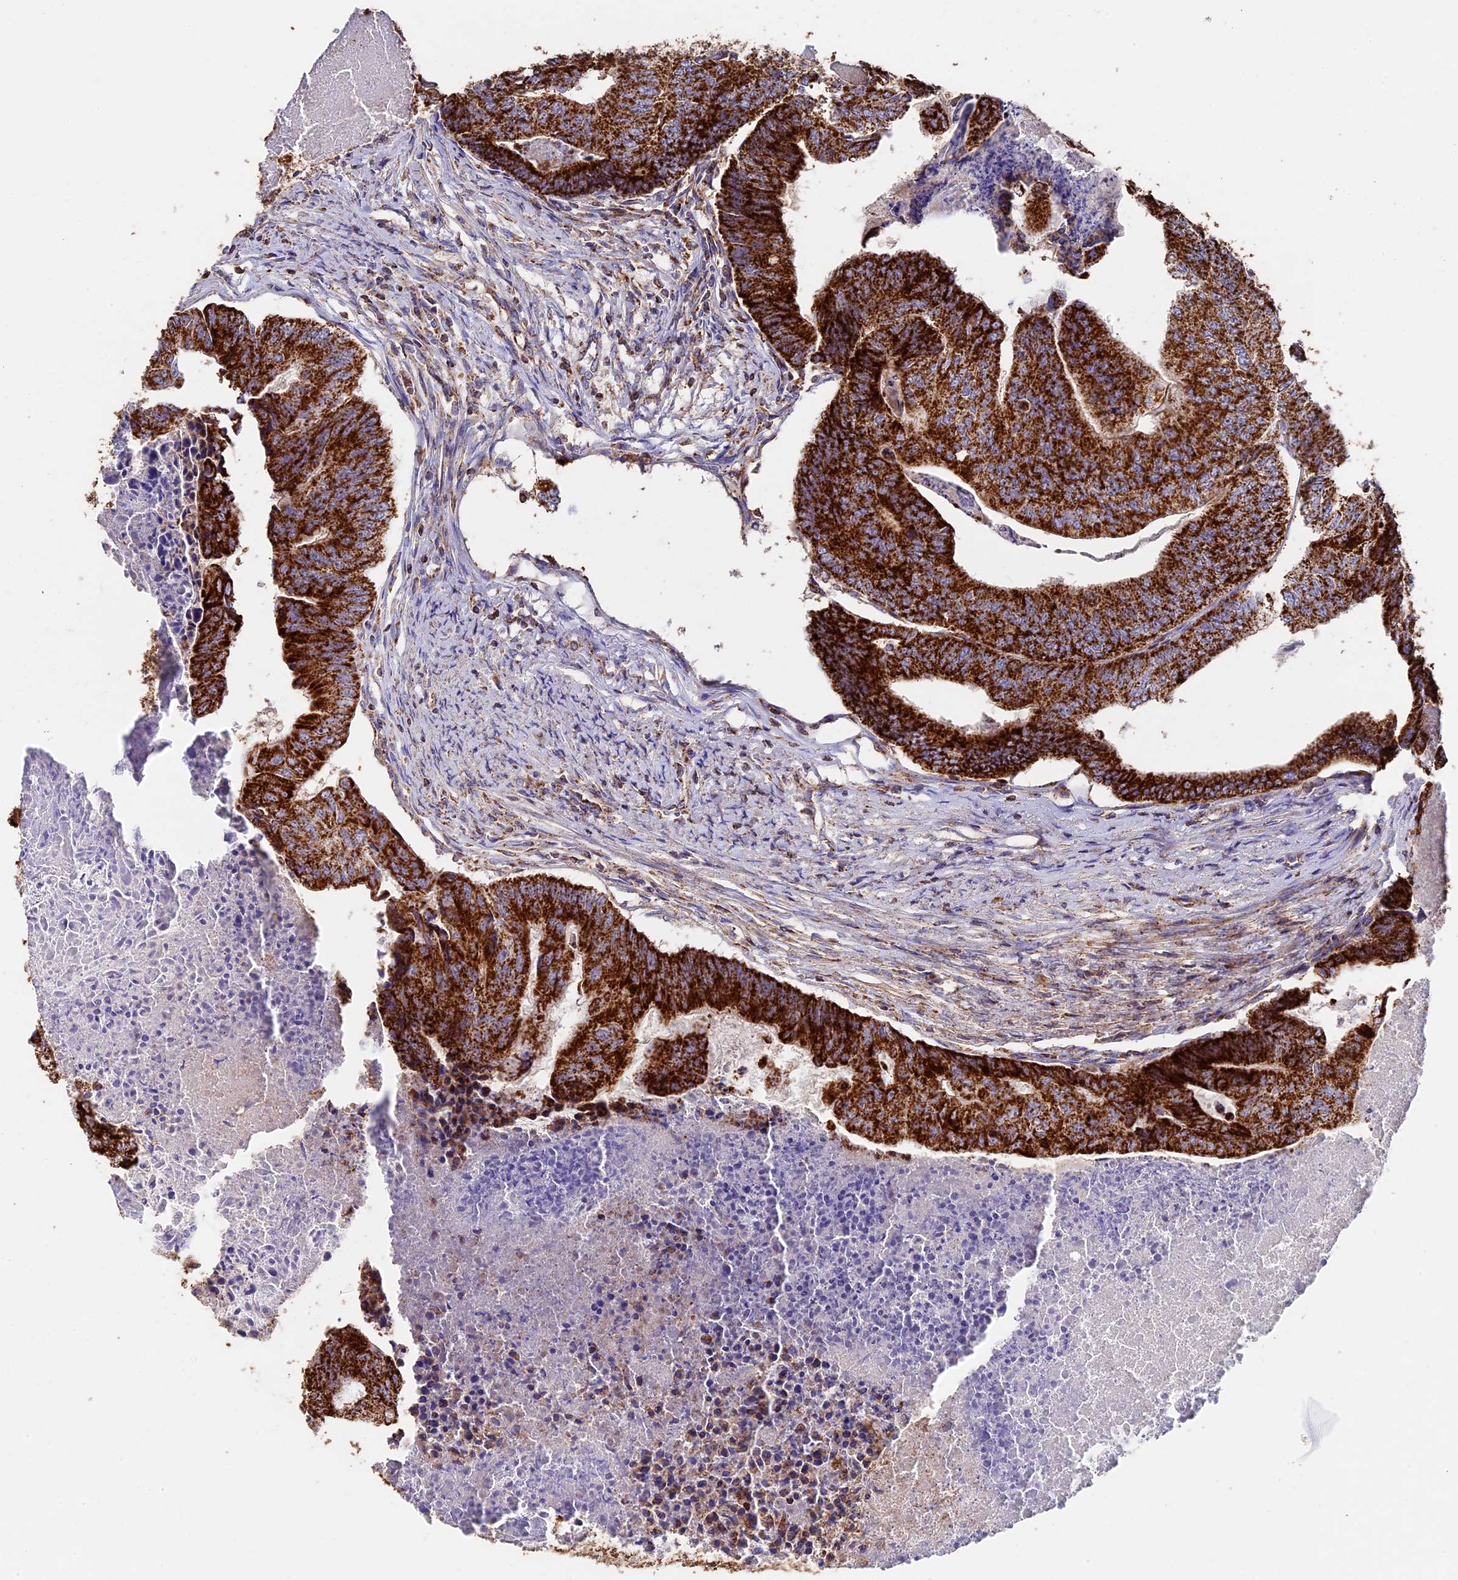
{"staining": {"intensity": "strong", "quantity": ">75%", "location": "cytoplasmic/membranous"}, "tissue": "colorectal cancer", "cell_type": "Tumor cells", "image_type": "cancer", "snomed": [{"axis": "morphology", "description": "Adenocarcinoma, NOS"}, {"axis": "topography", "description": "Colon"}], "caption": "Protein analysis of colorectal cancer tissue displays strong cytoplasmic/membranous positivity in about >75% of tumor cells.", "gene": "ADAT1", "patient": {"sex": "female", "age": 67}}